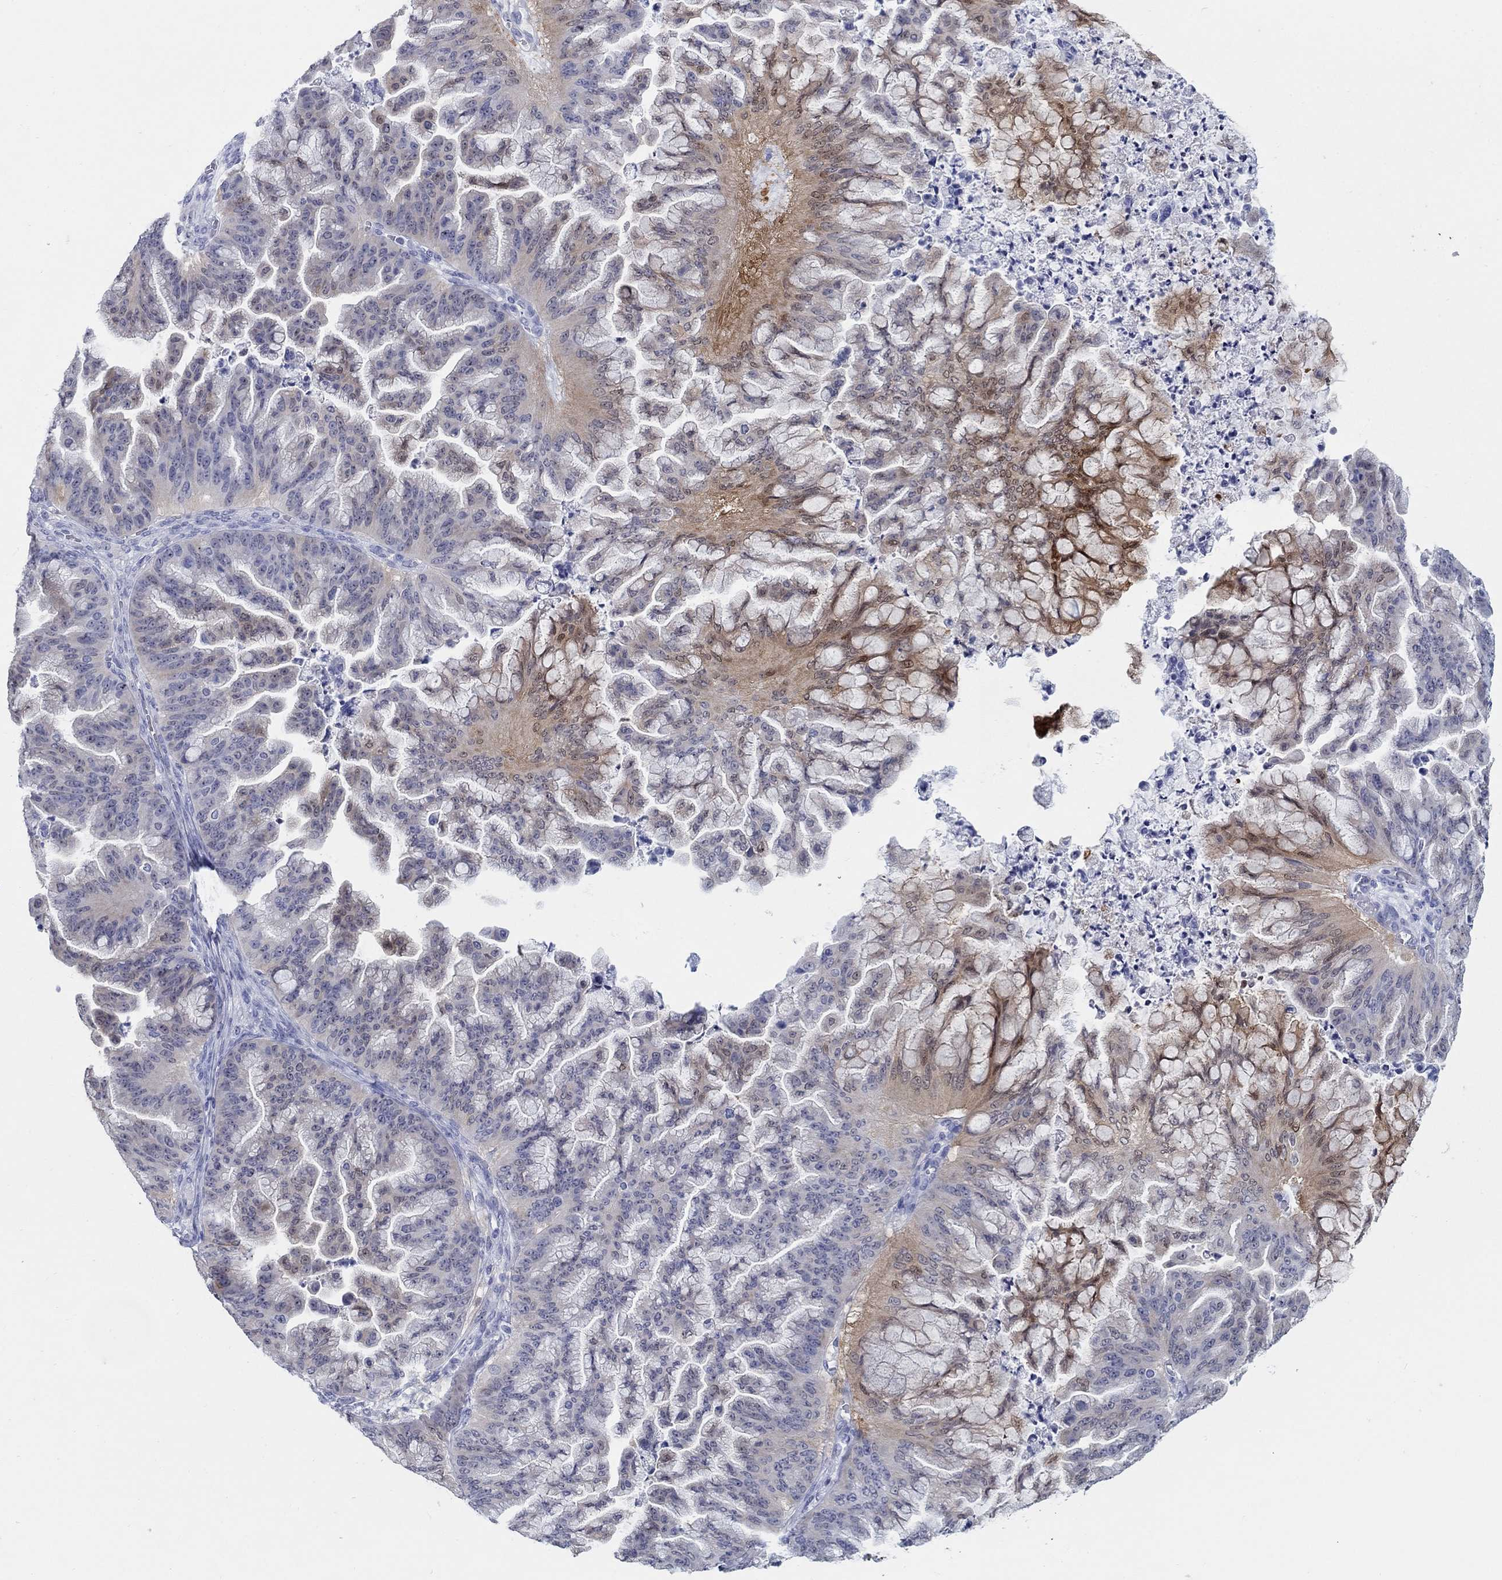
{"staining": {"intensity": "weak", "quantity": "25%-75%", "location": "cytoplasmic/membranous"}, "tissue": "ovarian cancer", "cell_type": "Tumor cells", "image_type": "cancer", "snomed": [{"axis": "morphology", "description": "Cystadenocarcinoma, mucinous, NOS"}, {"axis": "topography", "description": "Ovary"}], "caption": "The histopathology image exhibits staining of ovarian cancer (mucinous cystadenocarcinoma), revealing weak cytoplasmic/membranous protein expression (brown color) within tumor cells.", "gene": "AKR1C2", "patient": {"sex": "female", "age": 67}}